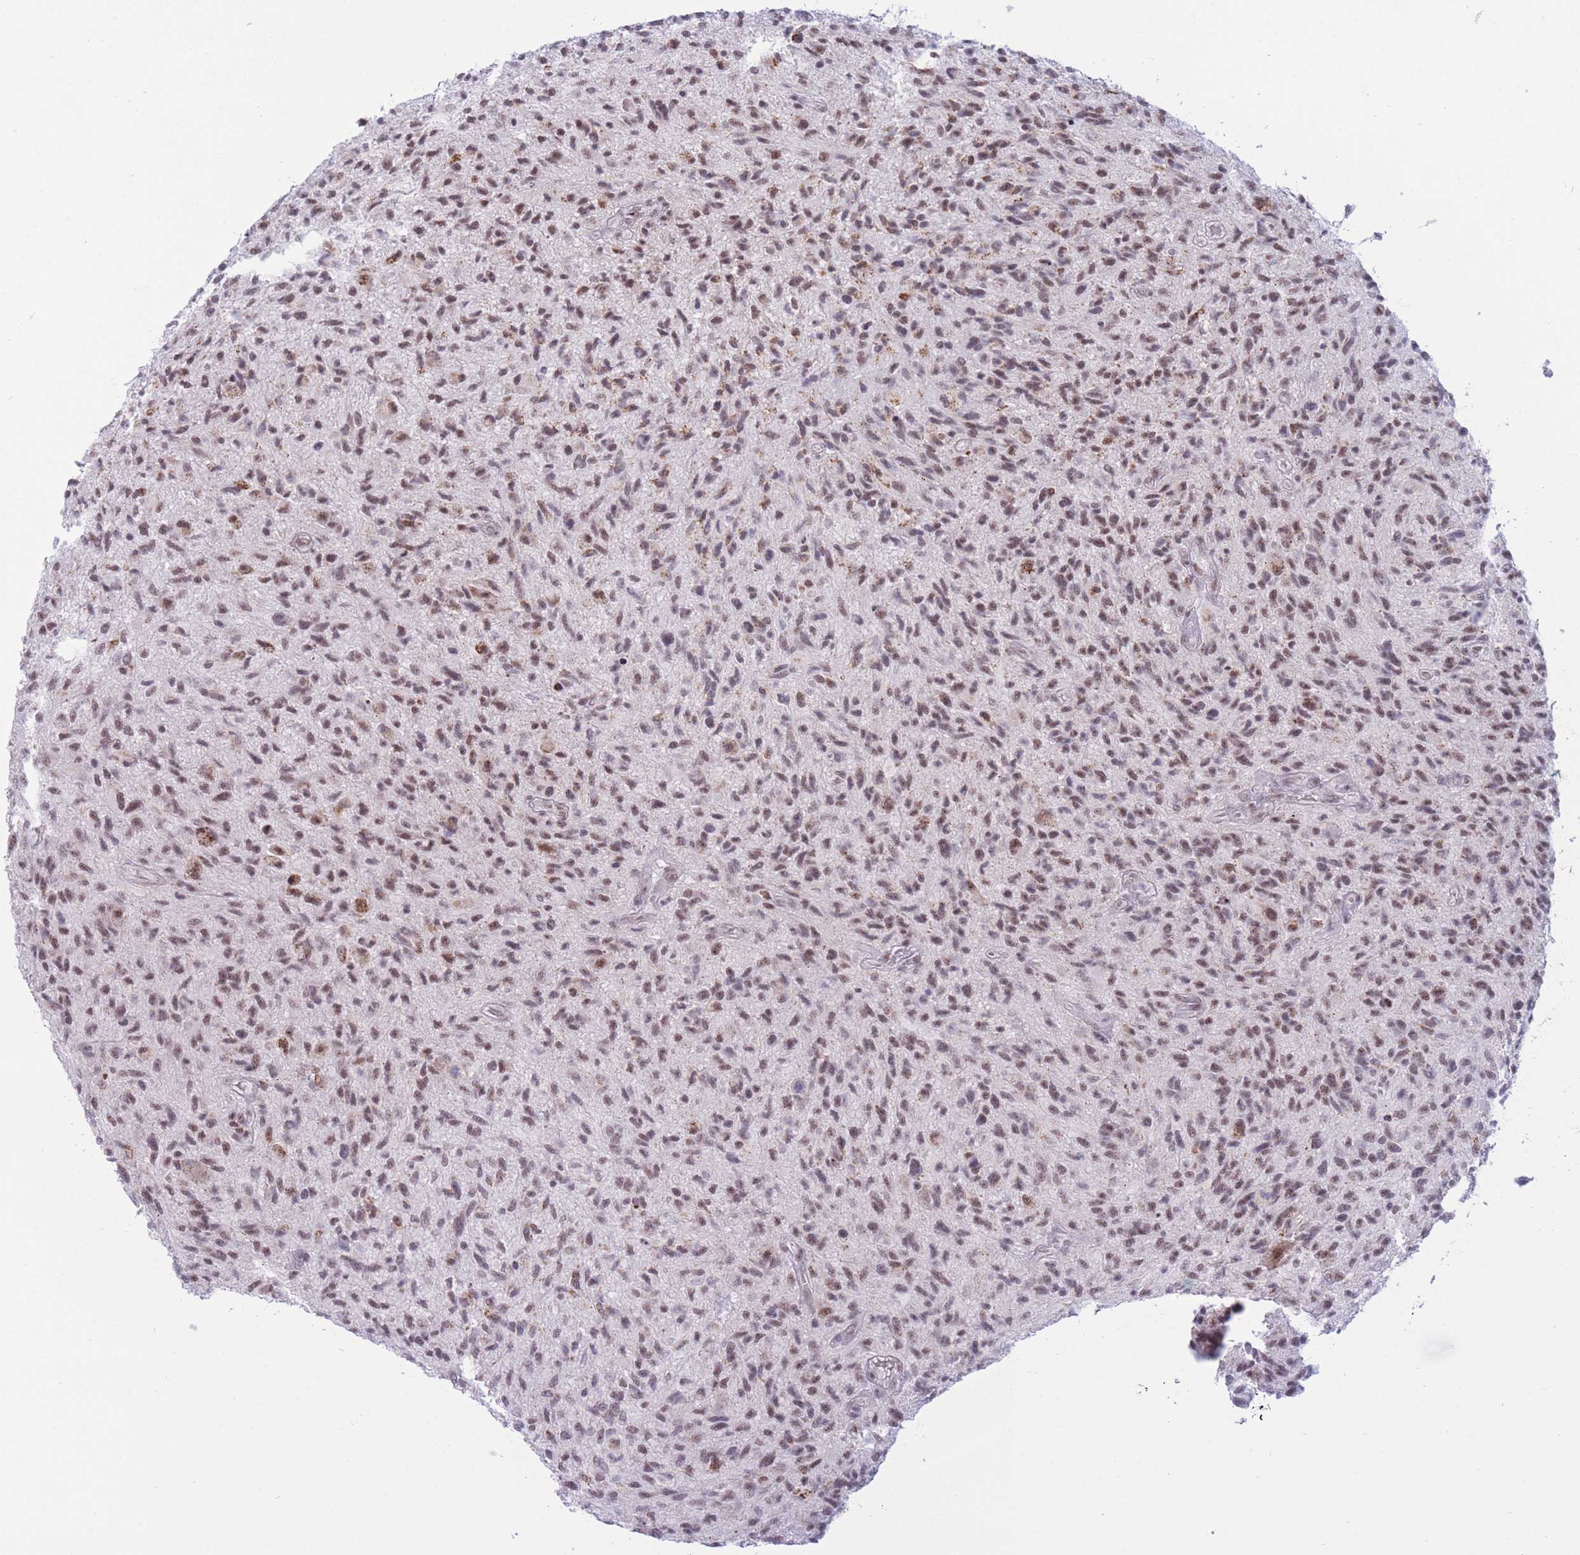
{"staining": {"intensity": "moderate", "quantity": ">75%", "location": "nuclear"}, "tissue": "glioma", "cell_type": "Tumor cells", "image_type": "cancer", "snomed": [{"axis": "morphology", "description": "Glioma, malignant, High grade"}, {"axis": "topography", "description": "Brain"}], "caption": "Malignant high-grade glioma tissue displays moderate nuclear staining in about >75% of tumor cells", "gene": "CYP2B6", "patient": {"sex": "male", "age": 47}}